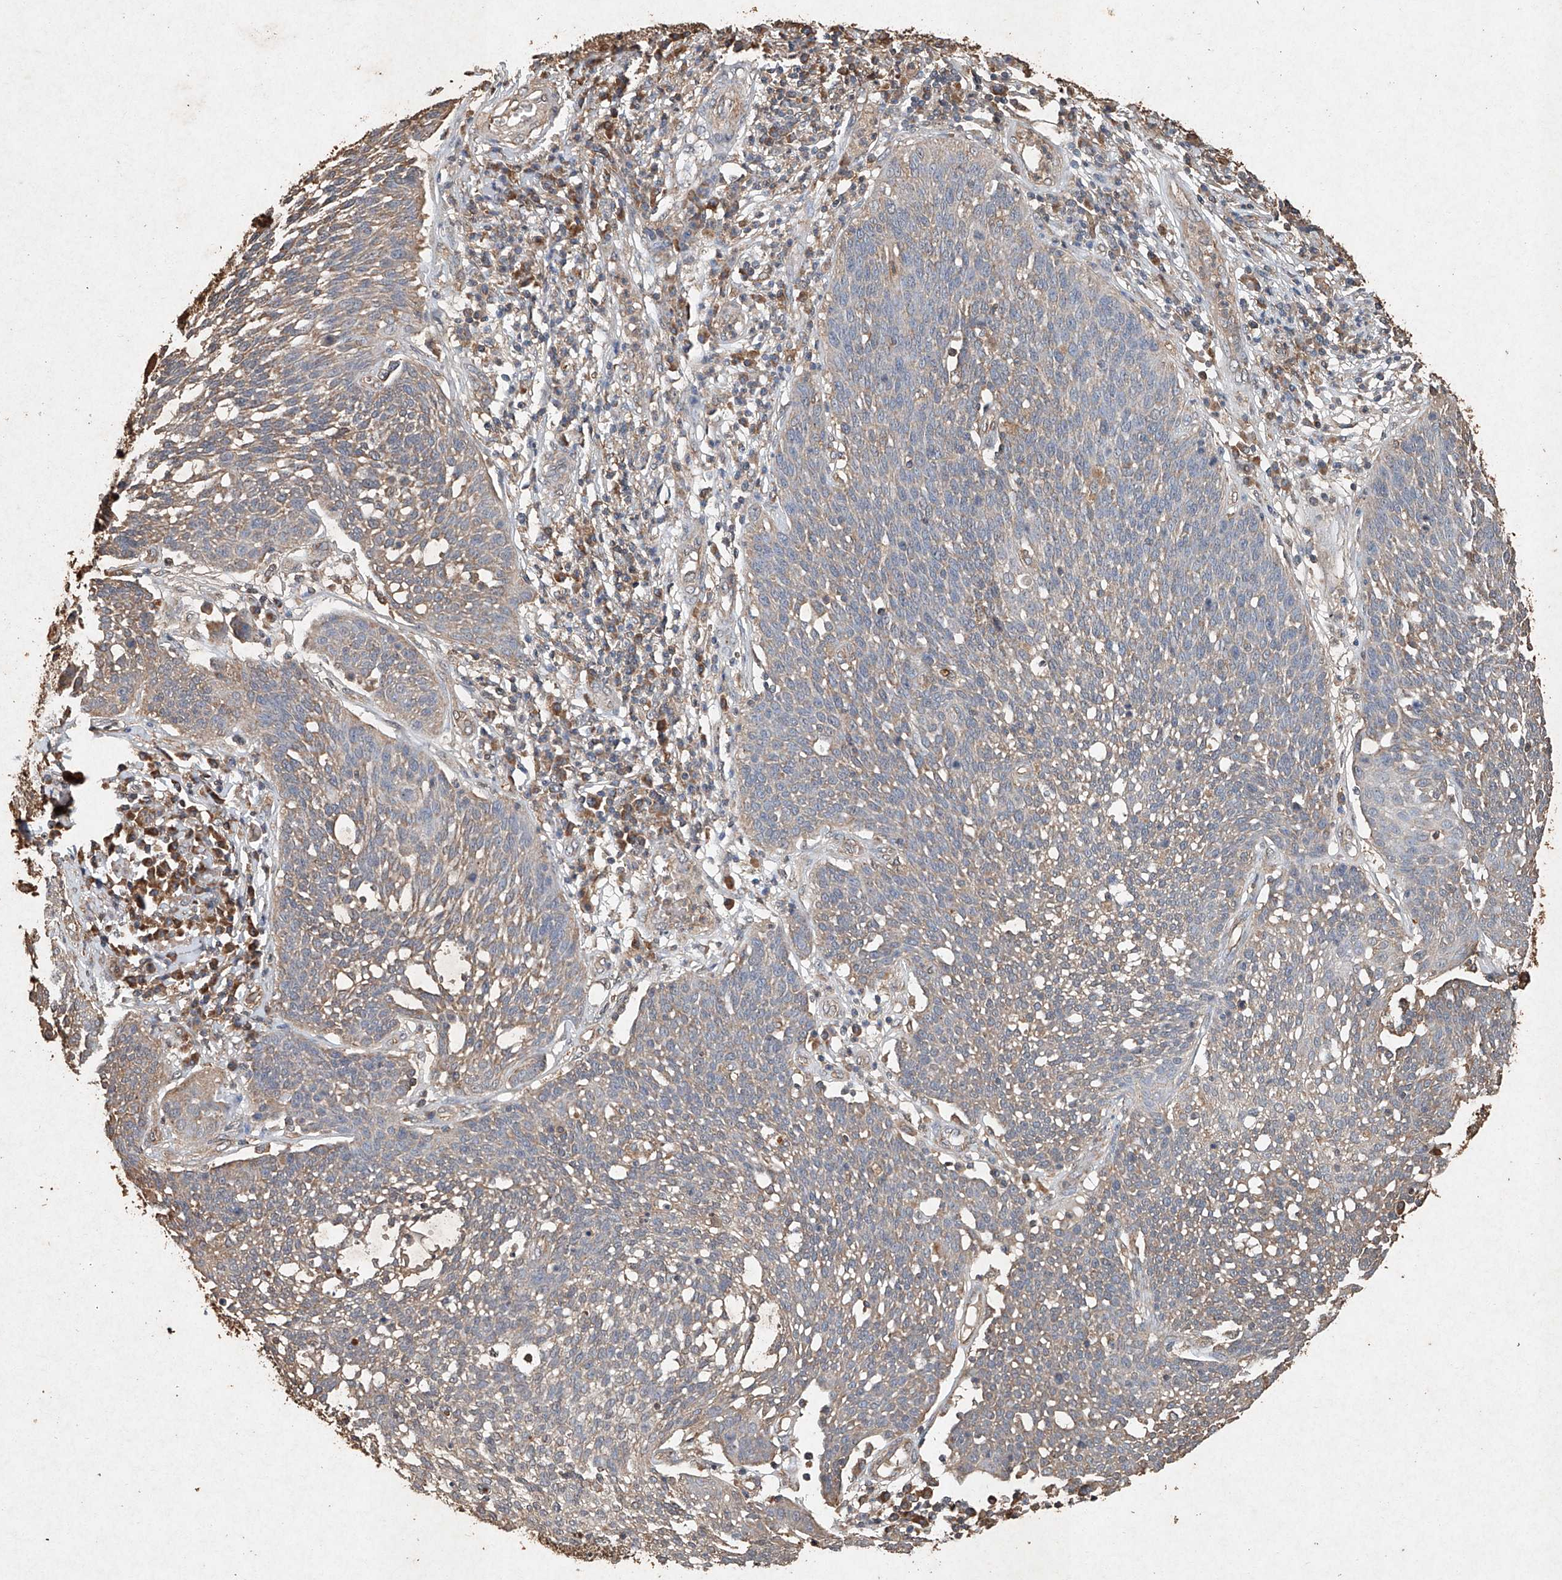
{"staining": {"intensity": "weak", "quantity": "25%-75%", "location": "cytoplasmic/membranous"}, "tissue": "cervical cancer", "cell_type": "Tumor cells", "image_type": "cancer", "snomed": [{"axis": "morphology", "description": "Squamous cell carcinoma, NOS"}, {"axis": "topography", "description": "Cervix"}], "caption": "This photomicrograph displays cervical squamous cell carcinoma stained with immunohistochemistry (IHC) to label a protein in brown. The cytoplasmic/membranous of tumor cells show weak positivity for the protein. Nuclei are counter-stained blue.", "gene": "STK3", "patient": {"sex": "female", "age": 34}}